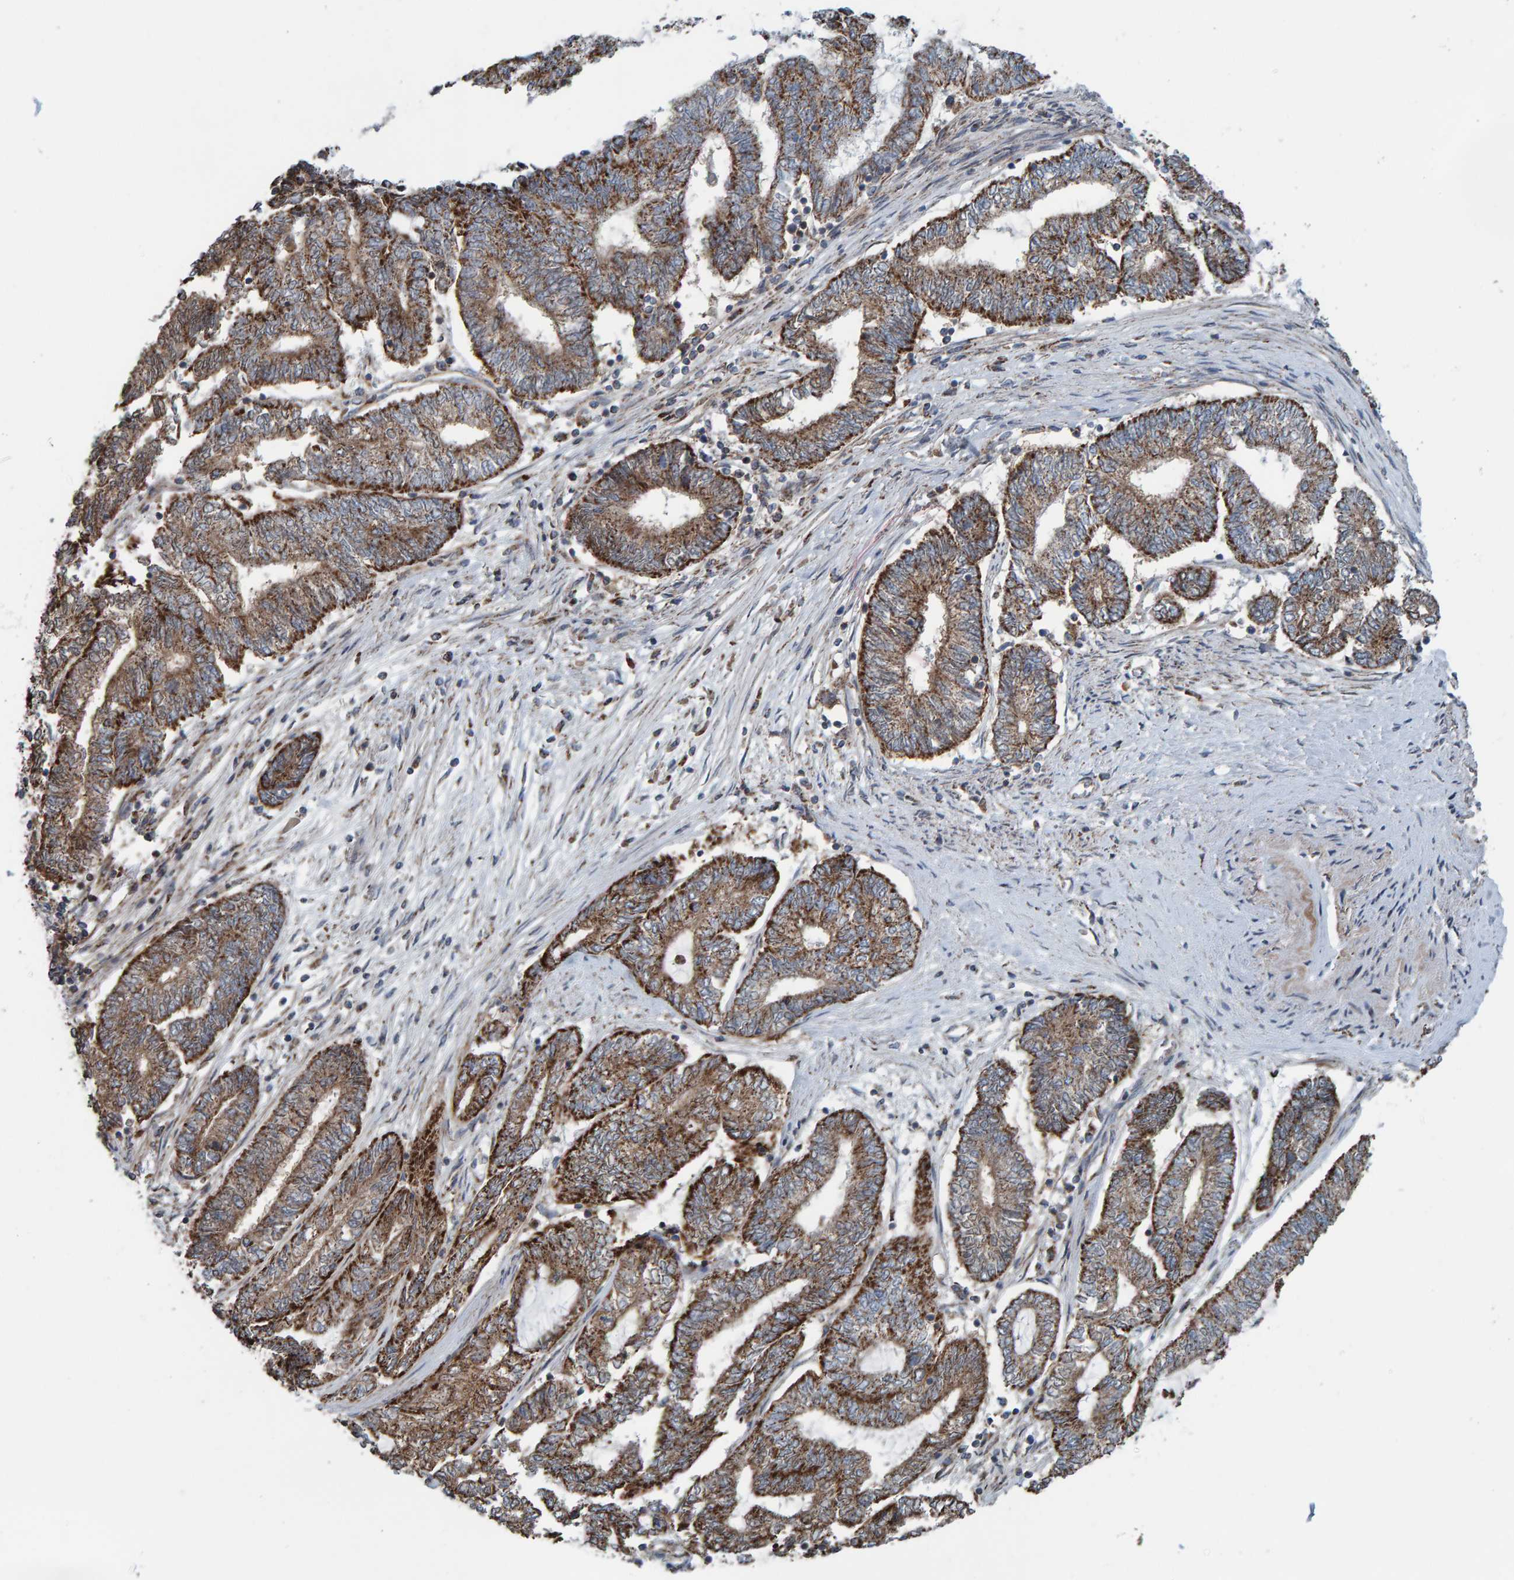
{"staining": {"intensity": "moderate", "quantity": ">75%", "location": "cytoplasmic/membranous"}, "tissue": "endometrial cancer", "cell_type": "Tumor cells", "image_type": "cancer", "snomed": [{"axis": "morphology", "description": "Adenocarcinoma, NOS"}, {"axis": "topography", "description": "Uterus"}, {"axis": "topography", "description": "Endometrium"}], "caption": "Moderate cytoplasmic/membranous positivity is seen in about >75% of tumor cells in endometrial cancer.", "gene": "ZNF48", "patient": {"sex": "female", "age": 70}}